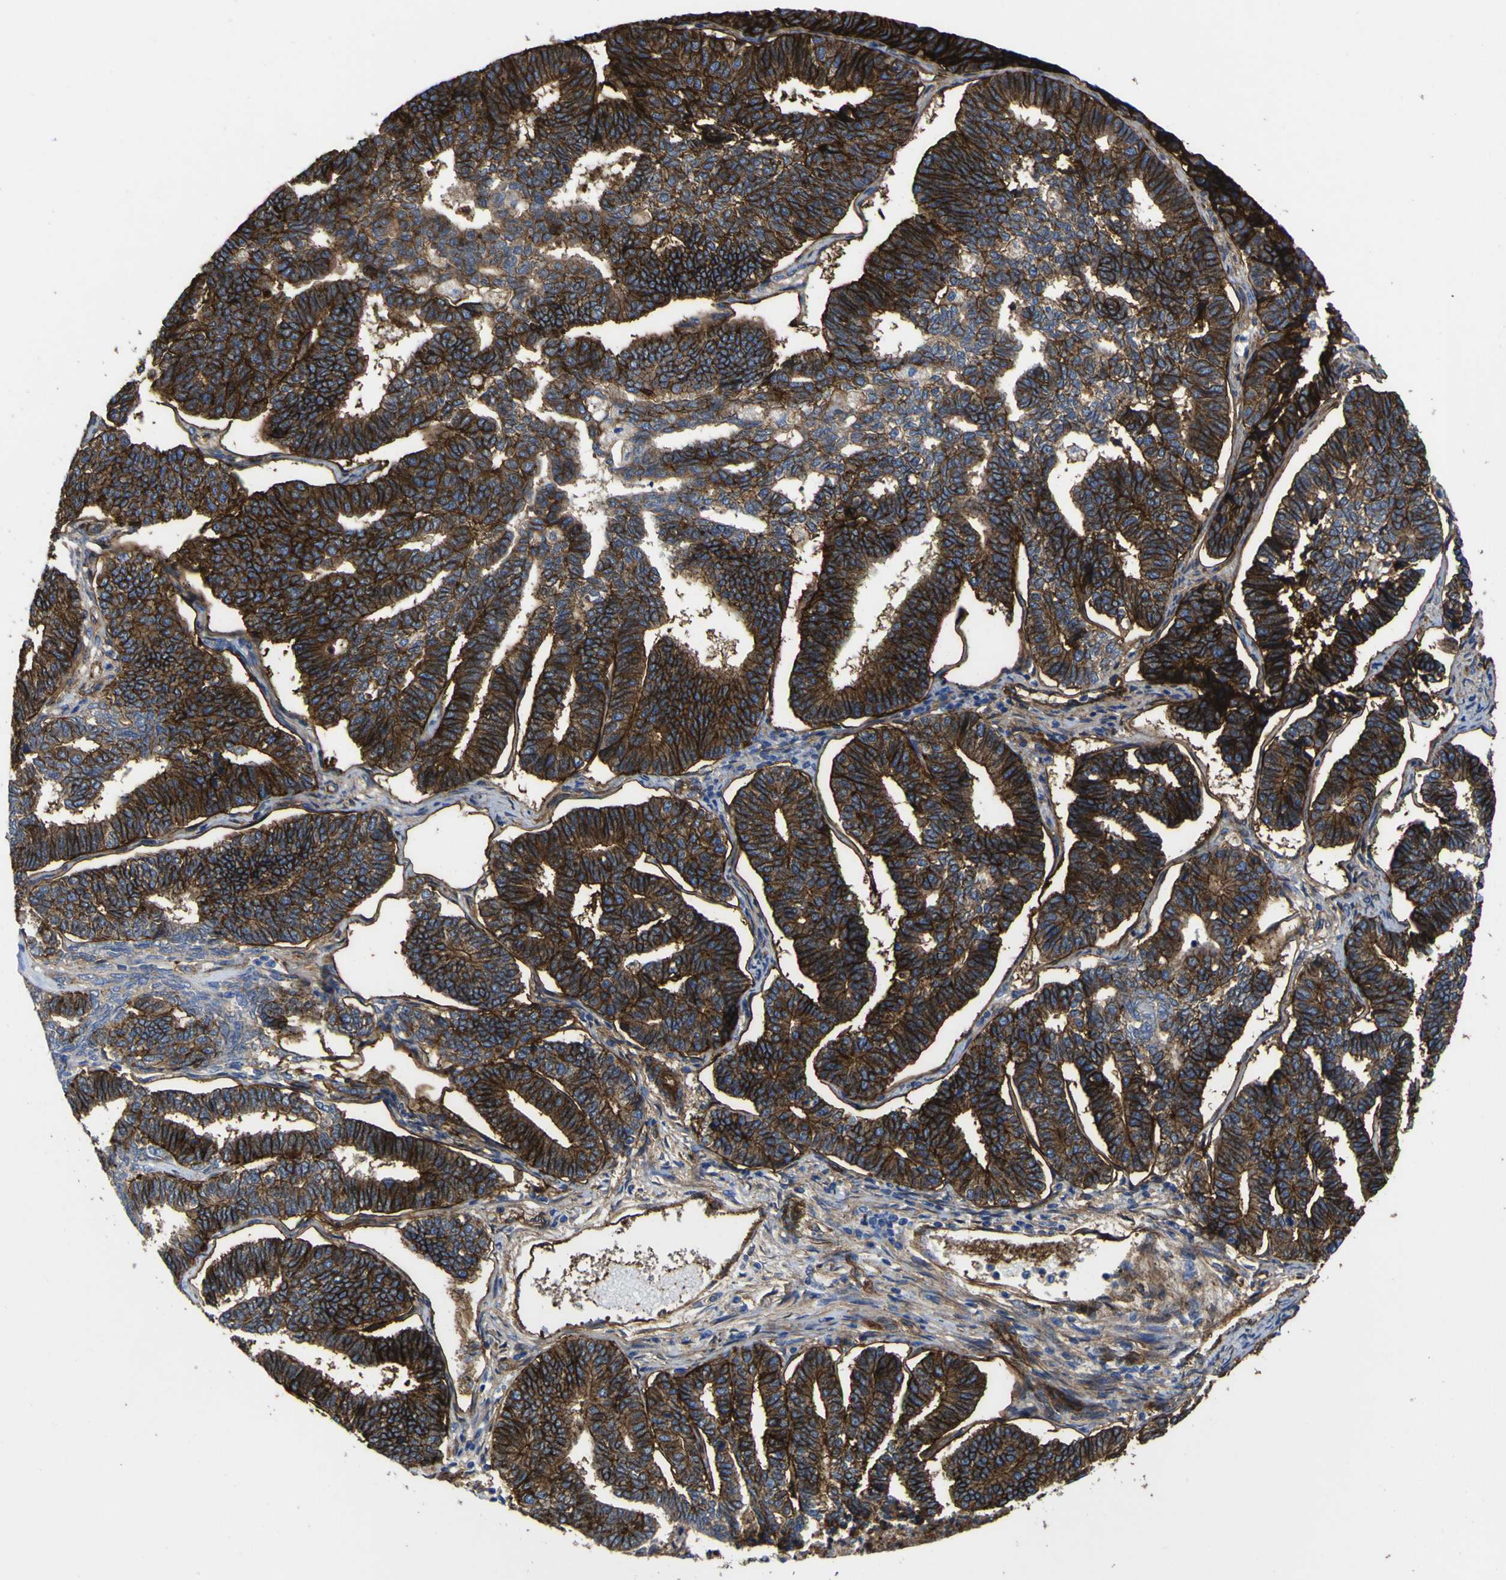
{"staining": {"intensity": "strong", "quantity": ">75%", "location": "cytoplasmic/membranous"}, "tissue": "endometrial cancer", "cell_type": "Tumor cells", "image_type": "cancer", "snomed": [{"axis": "morphology", "description": "Adenocarcinoma, NOS"}, {"axis": "topography", "description": "Endometrium"}], "caption": "This histopathology image reveals immunohistochemistry staining of human endometrial adenocarcinoma, with high strong cytoplasmic/membranous staining in about >75% of tumor cells.", "gene": "CD151", "patient": {"sex": "female", "age": 70}}